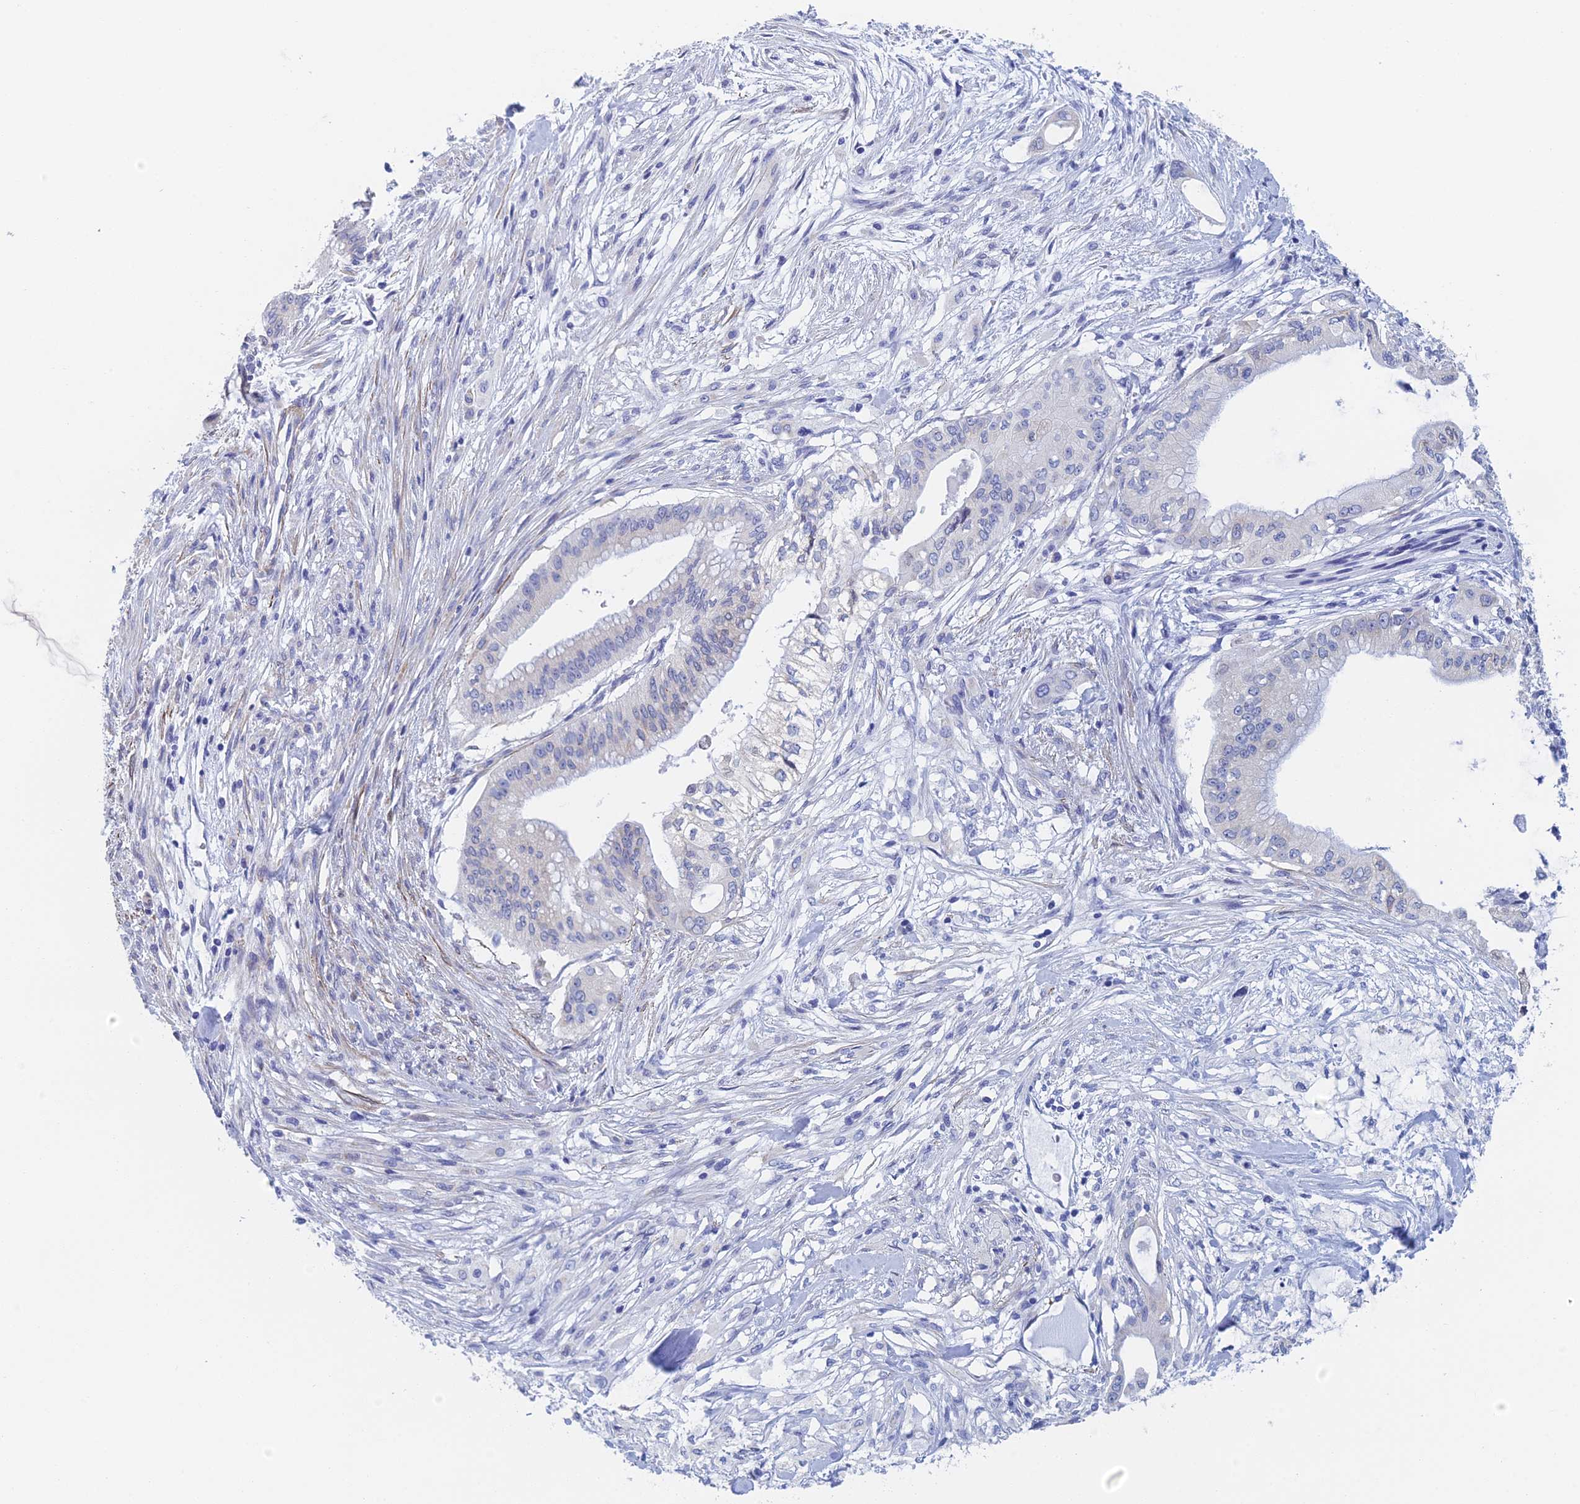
{"staining": {"intensity": "negative", "quantity": "none", "location": "none"}, "tissue": "pancreatic cancer", "cell_type": "Tumor cells", "image_type": "cancer", "snomed": [{"axis": "morphology", "description": "Adenocarcinoma, NOS"}, {"axis": "topography", "description": "Pancreas"}], "caption": "This is an immunohistochemistry histopathology image of human pancreatic cancer. There is no positivity in tumor cells.", "gene": "KCNK18", "patient": {"sex": "male", "age": 46}}